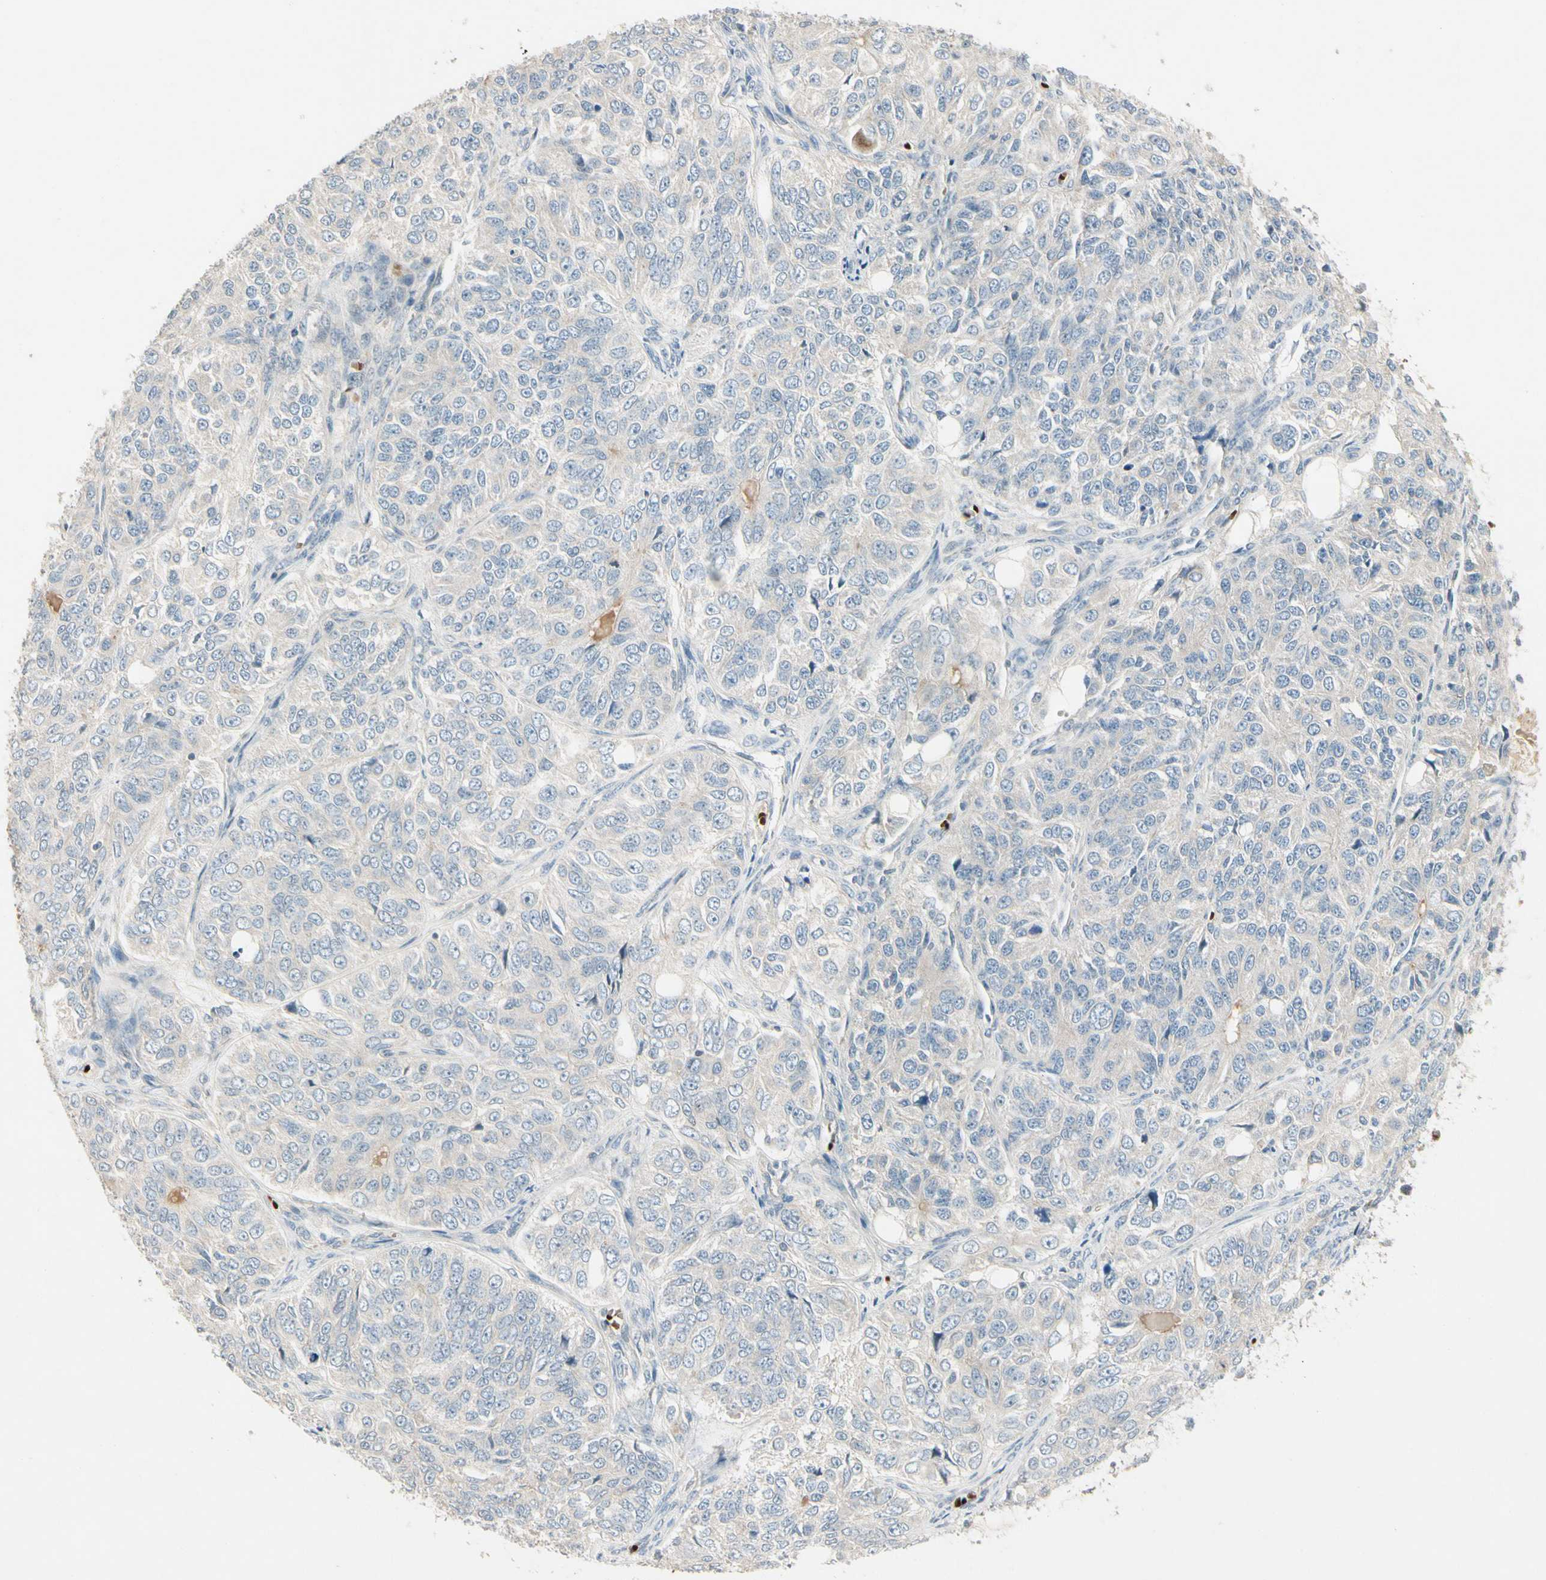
{"staining": {"intensity": "negative", "quantity": "none", "location": "none"}, "tissue": "ovarian cancer", "cell_type": "Tumor cells", "image_type": "cancer", "snomed": [{"axis": "morphology", "description": "Carcinoma, endometroid"}, {"axis": "topography", "description": "Ovary"}], "caption": "Immunohistochemistry (IHC) of human ovarian cancer exhibits no positivity in tumor cells.", "gene": "PPP3CB", "patient": {"sex": "female", "age": 51}}